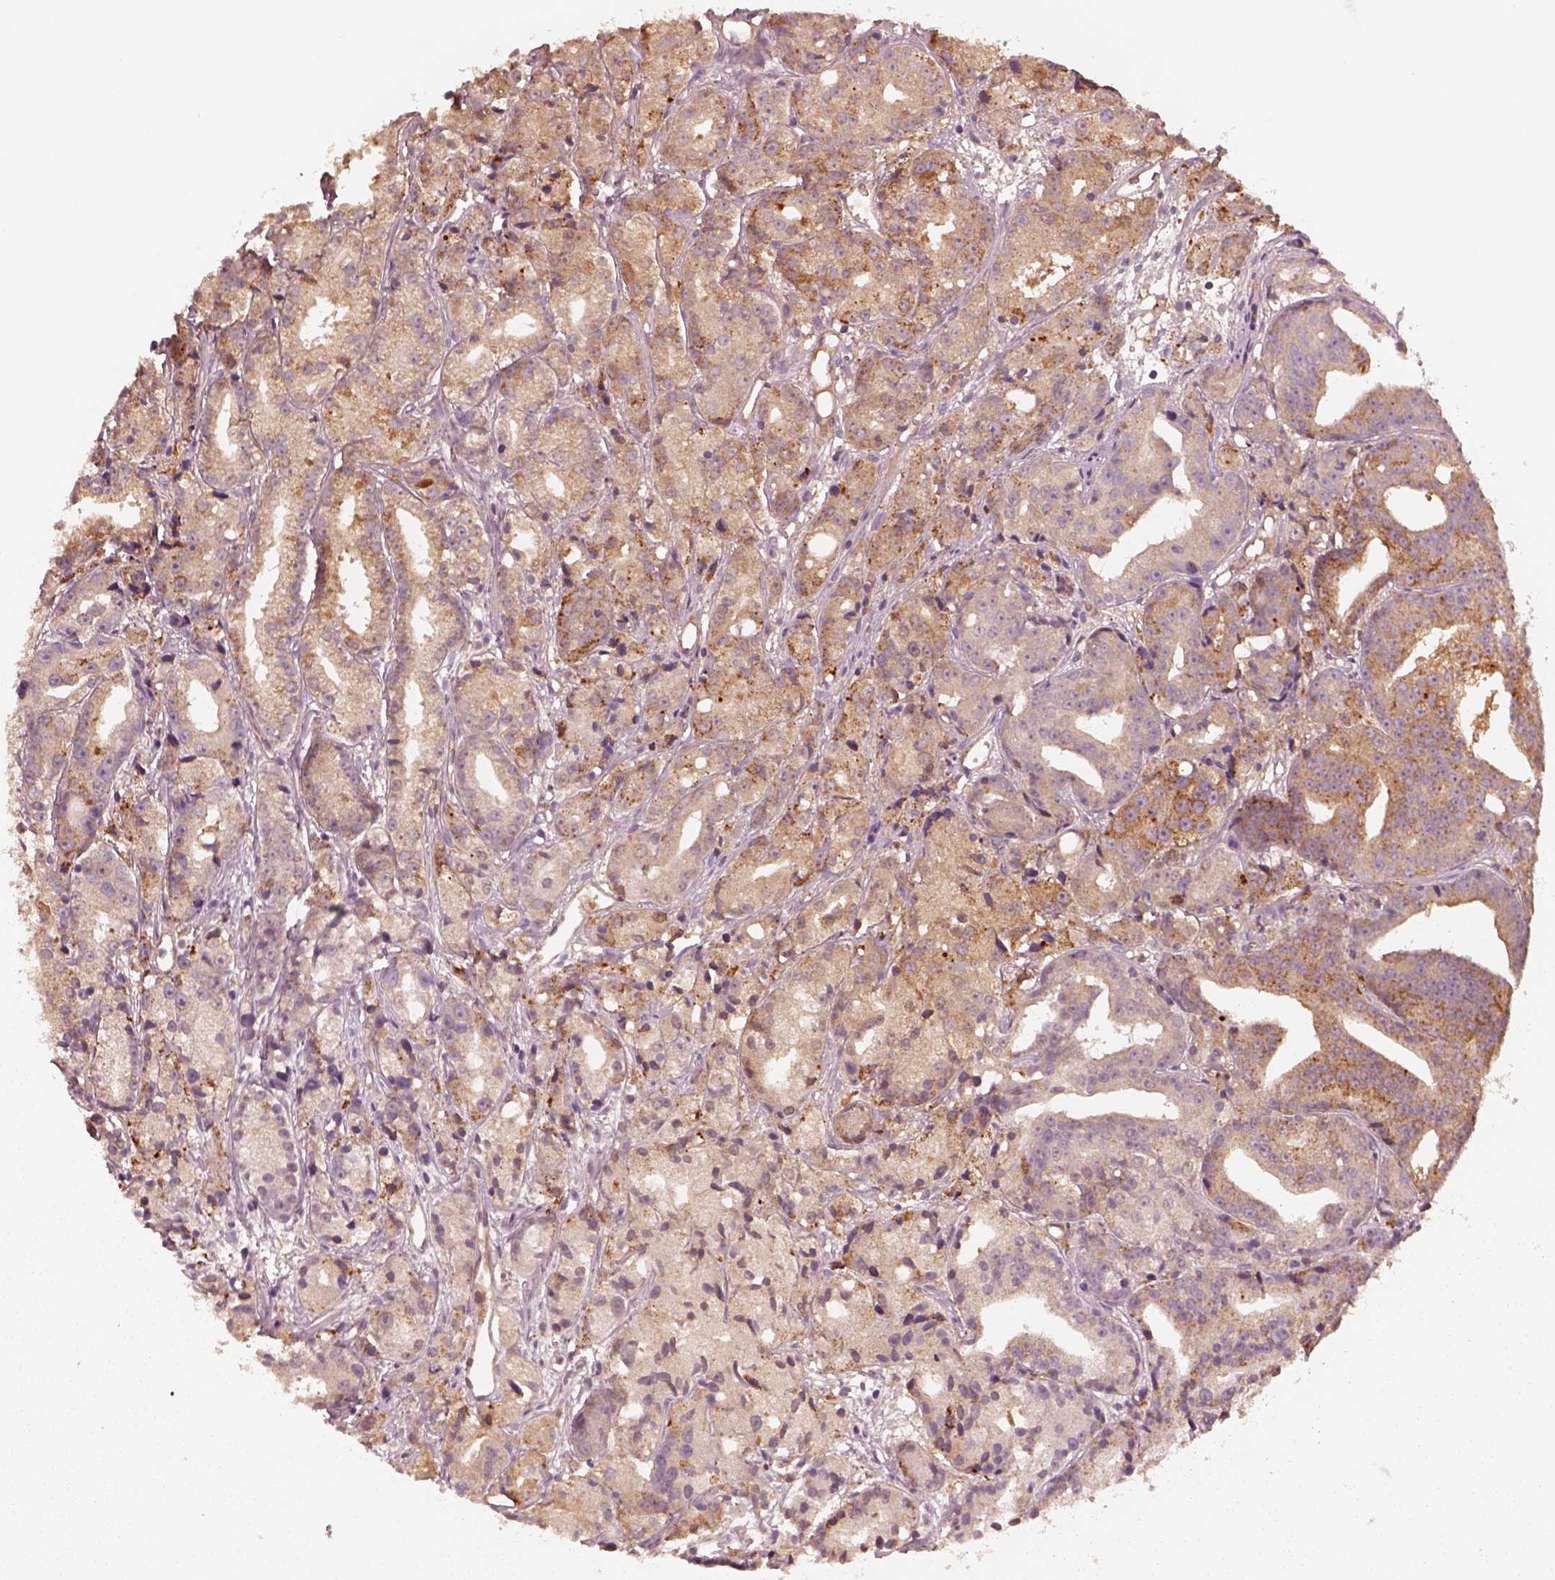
{"staining": {"intensity": "weak", "quantity": ">75%", "location": "cytoplasmic/membranous"}, "tissue": "prostate cancer", "cell_type": "Tumor cells", "image_type": "cancer", "snomed": [{"axis": "morphology", "description": "Adenocarcinoma, Medium grade"}, {"axis": "topography", "description": "Prostate"}], "caption": "Protein analysis of prostate adenocarcinoma (medium-grade) tissue exhibits weak cytoplasmic/membranous expression in about >75% of tumor cells. (IHC, brightfield microscopy, high magnification).", "gene": "CRYM", "patient": {"sex": "male", "age": 74}}